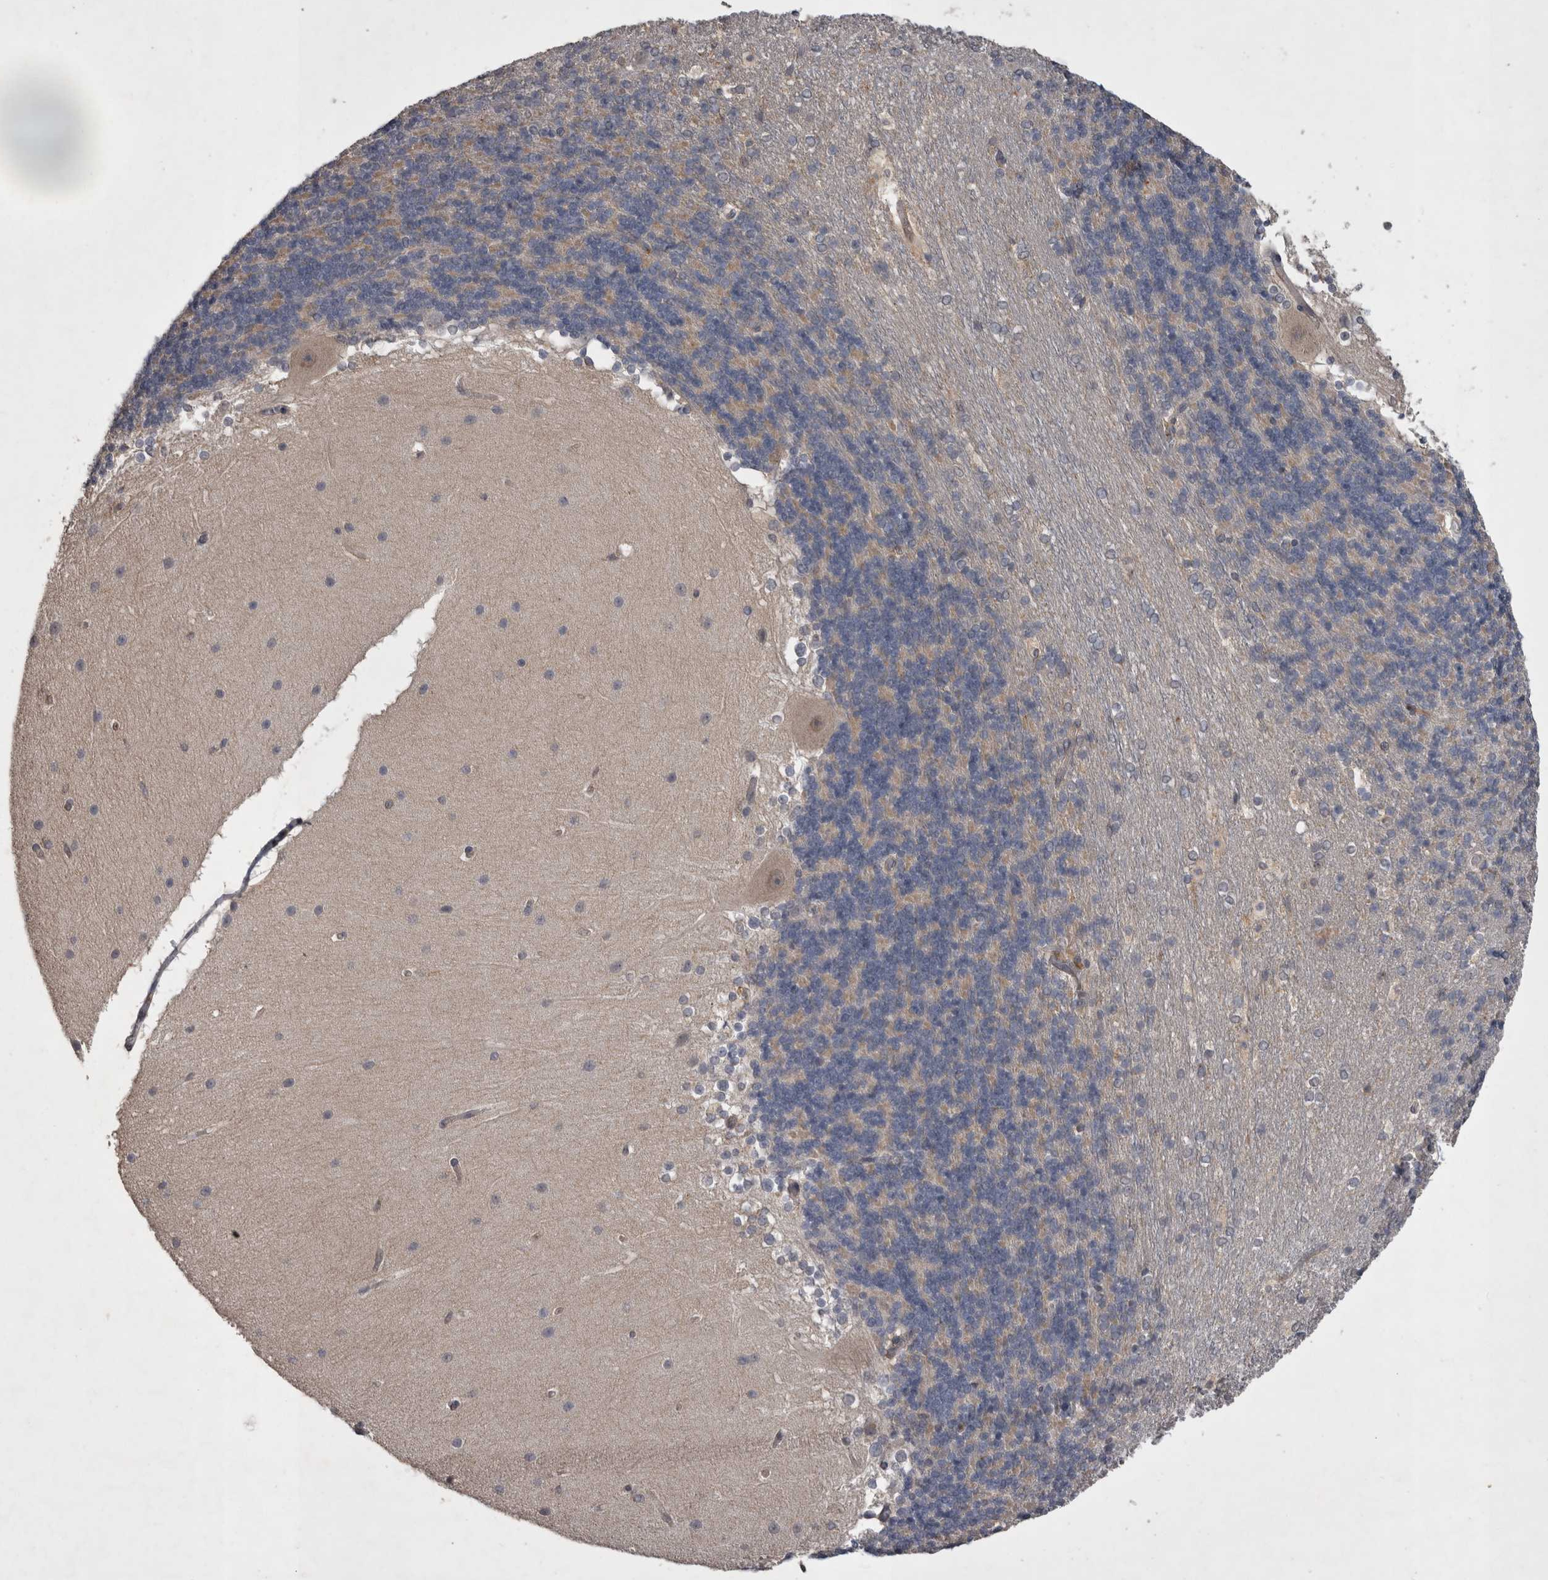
{"staining": {"intensity": "moderate", "quantity": ">75%", "location": "cytoplasmic/membranous"}, "tissue": "cerebellum", "cell_type": "Cells in granular layer", "image_type": "normal", "snomed": [{"axis": "morphology", "description": "Normal tissue, NOS"}, {"axis": "topography", "description": "Cerebellum"}], "caption": "An immunohistochemistry (IHC) photomicrograph of normal tissue is shown. Protein staining in brown labels moderate cytoplasmic/membranous positivity in cerebellum within cells in granular layer.", "gene": "SPATA48", "patient": {"sex": "female", "age": 19}}